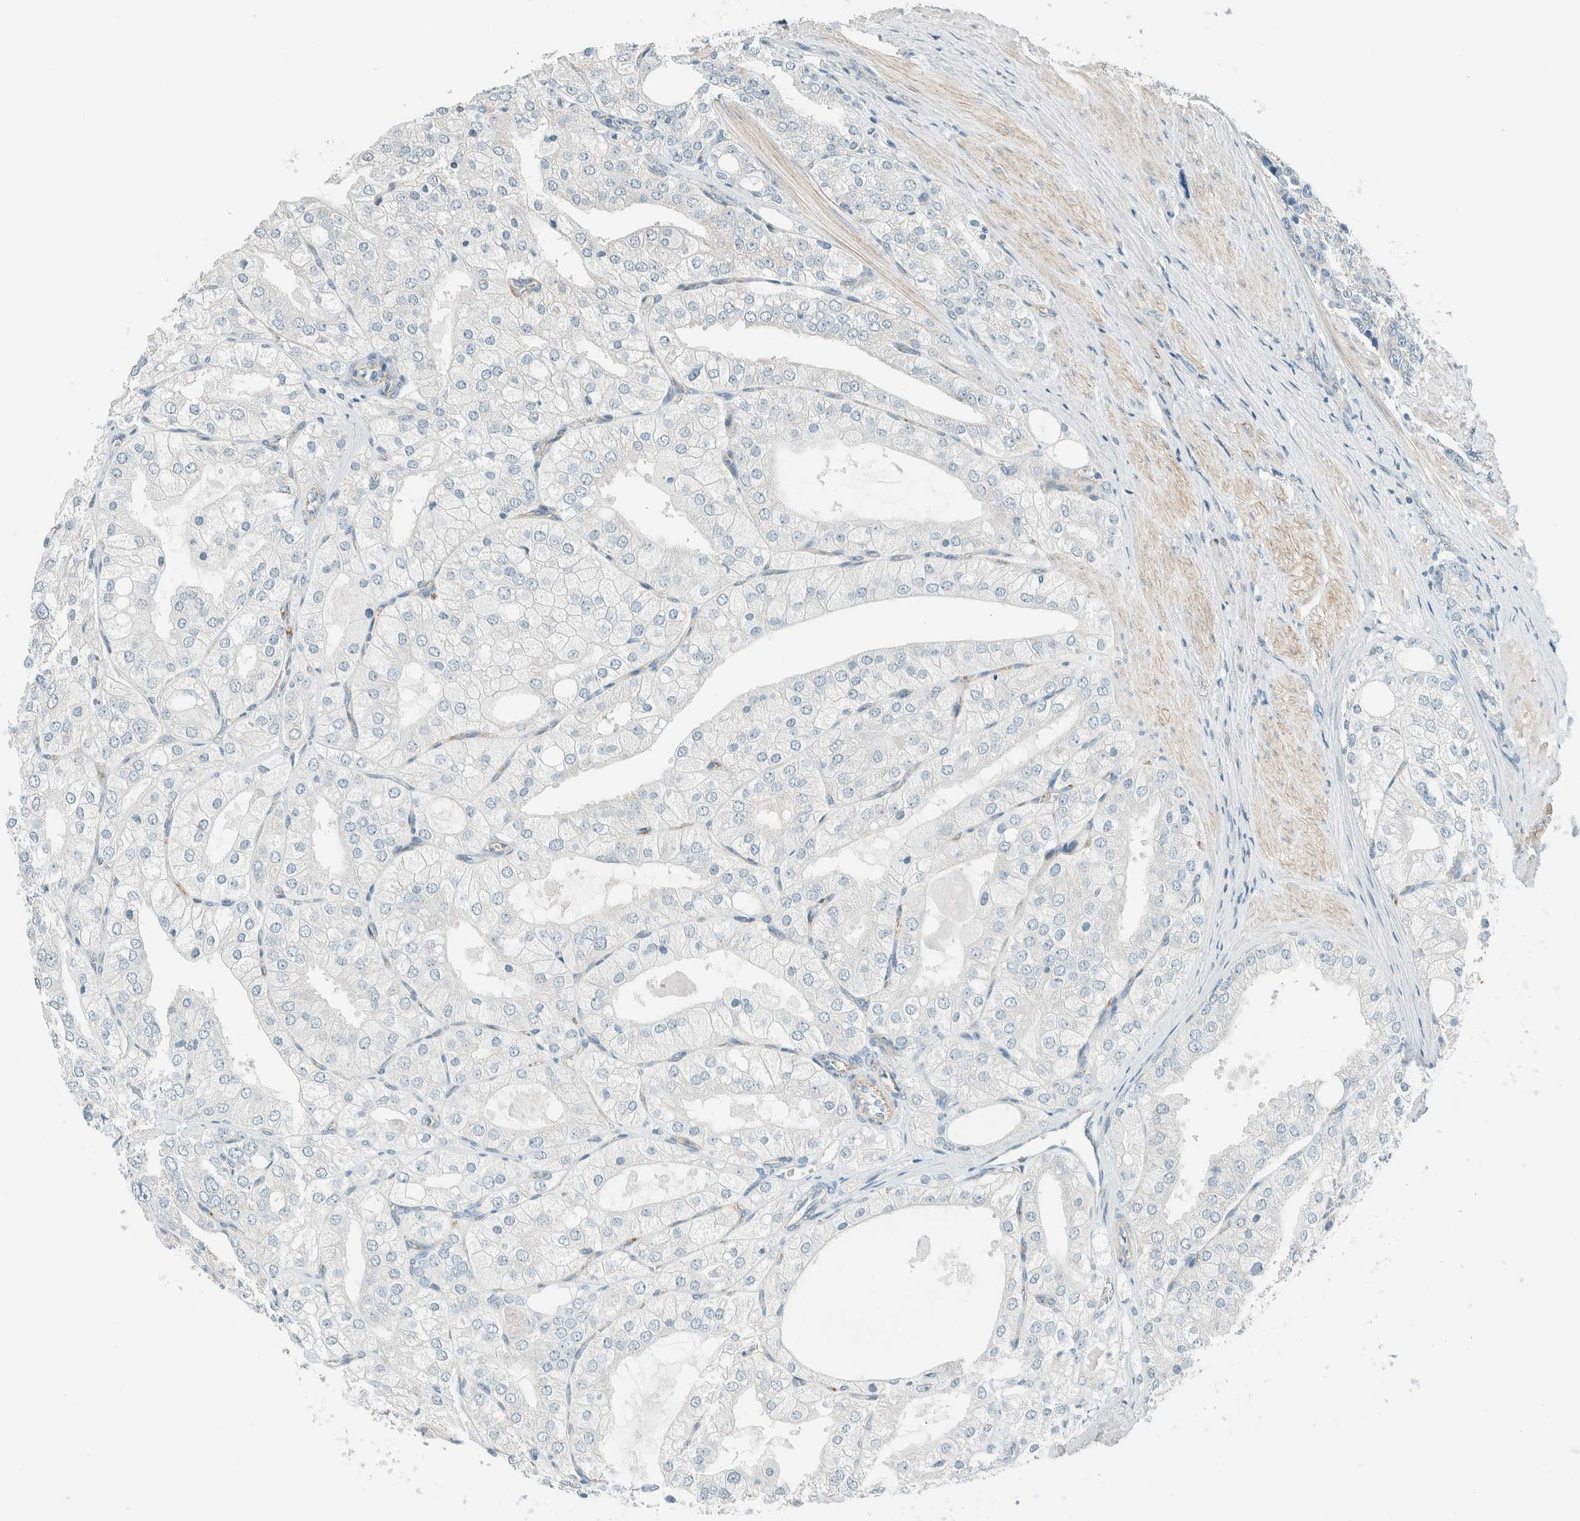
{"staining": {"intensity": "negative", "quantity": "none", "location": "none"}, "tissue": "prostate cancer", "cell_type": "Tumor cells", "image_type": "cancer", "snomed": [{"axis": "morphology", "description": "Adenocarcinoma, High grade"}, {"axis": "topography", "description": "Prostate"}], "caption": "Immunohistochemistry (IHC) of adenocarcinoma (high-grade) (prostate) shows no positivity in tumor cells.", "gene": "SLFN12", "patient": {"sex": "male", "age": 50}}